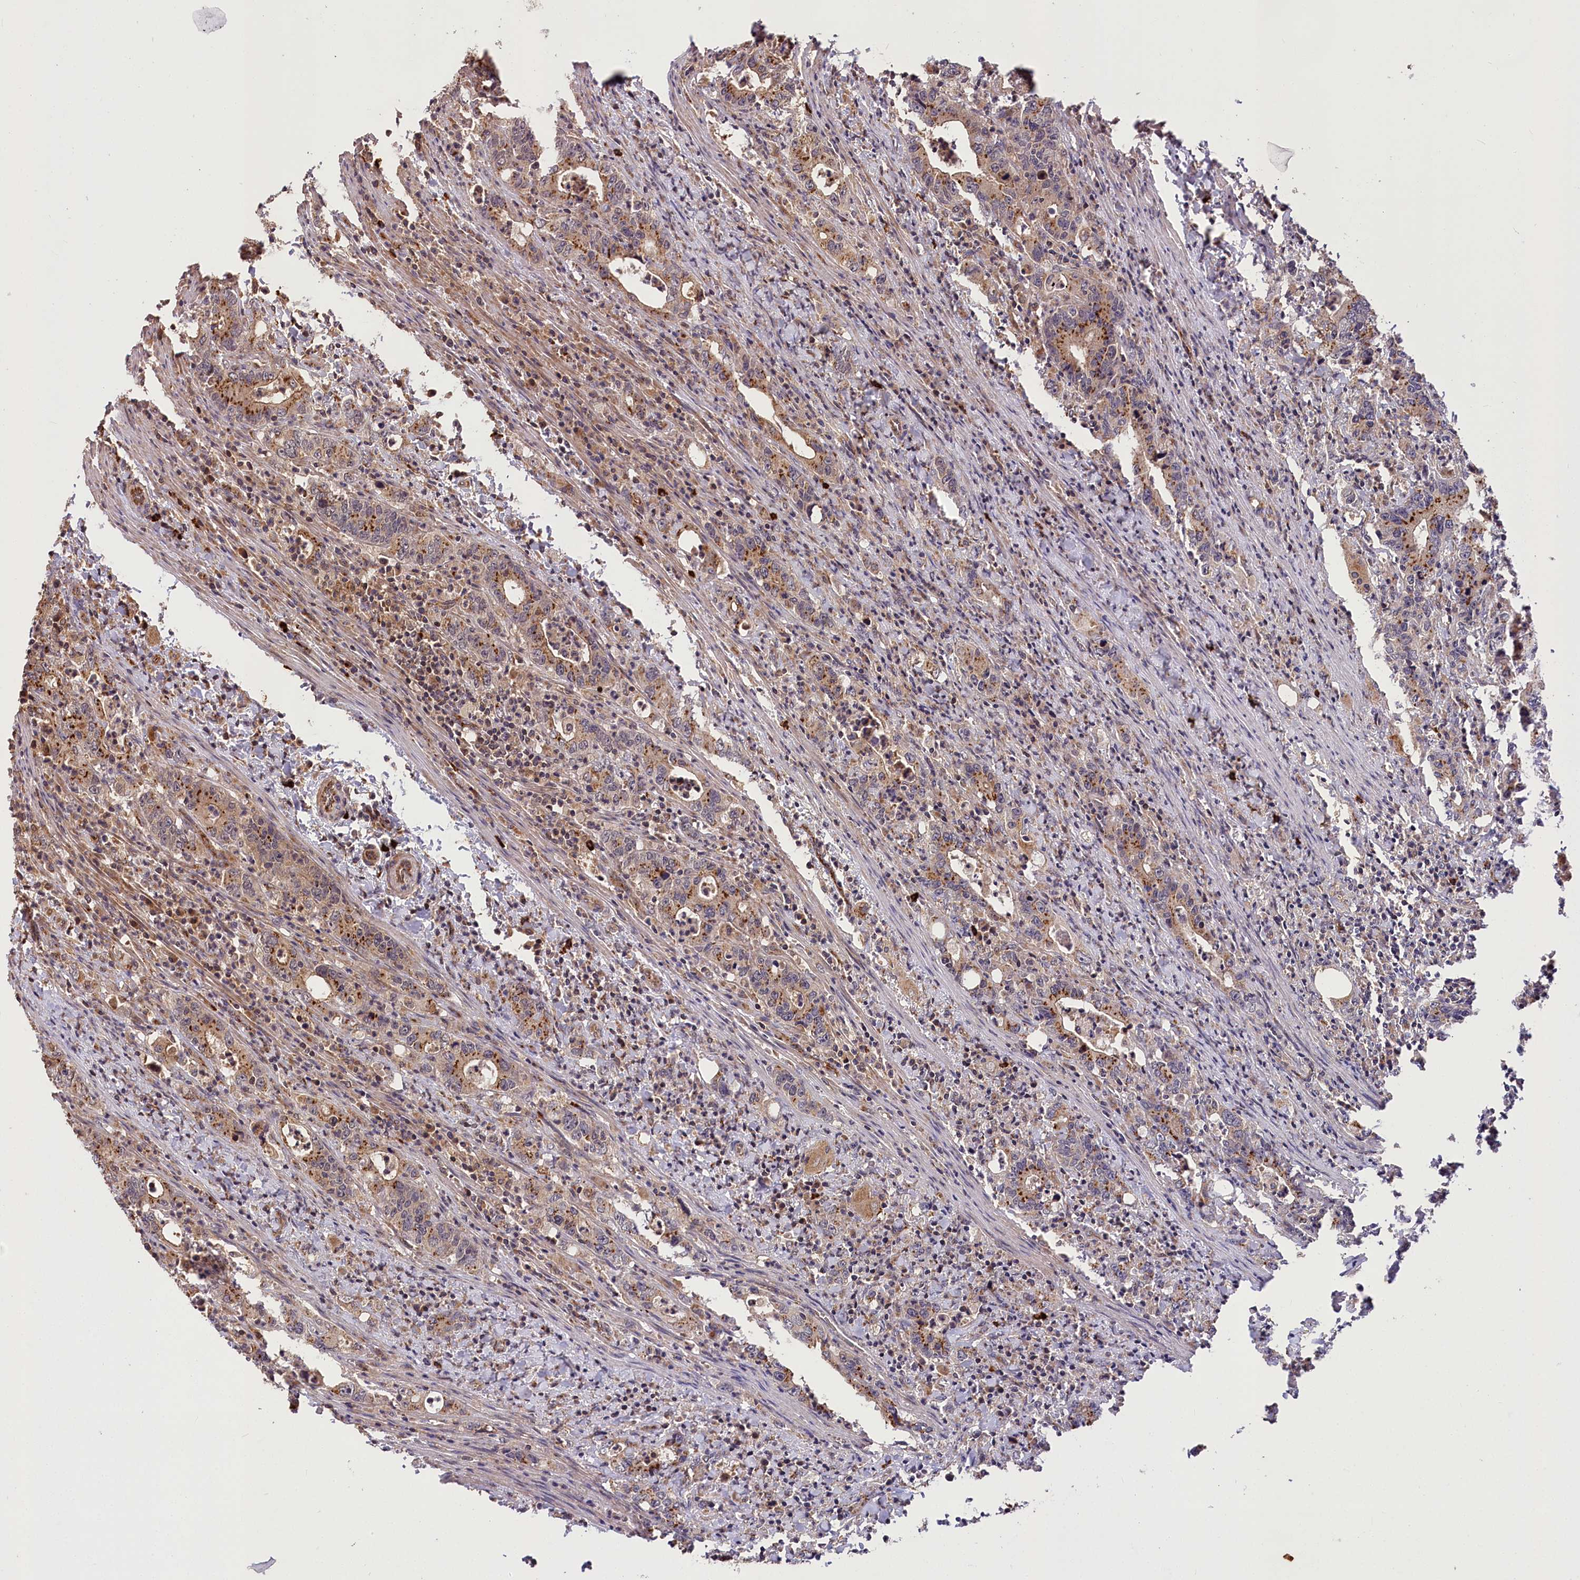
{"staining": {"intensity": "moderate", "quantity": ">75%", "location": "cytoplasmic/membranous"}, "tissue": "colorectal cancer", "cell_type": "Tumor cells", "image_type": "cancer", "snomed": [{"axis": "morphology", "description": "Adenocarcinoma, NOS"}, {"axis": "topography", "description": "Colon"}], "caption": "Protein analysis of colorectal adenocarcinoma tissue displays moderate cytoplasmic/membranous staining in approximately >75% of tumor cells.", "gene": "CARD19", "patient": {"sex": "female", "age": 75}}